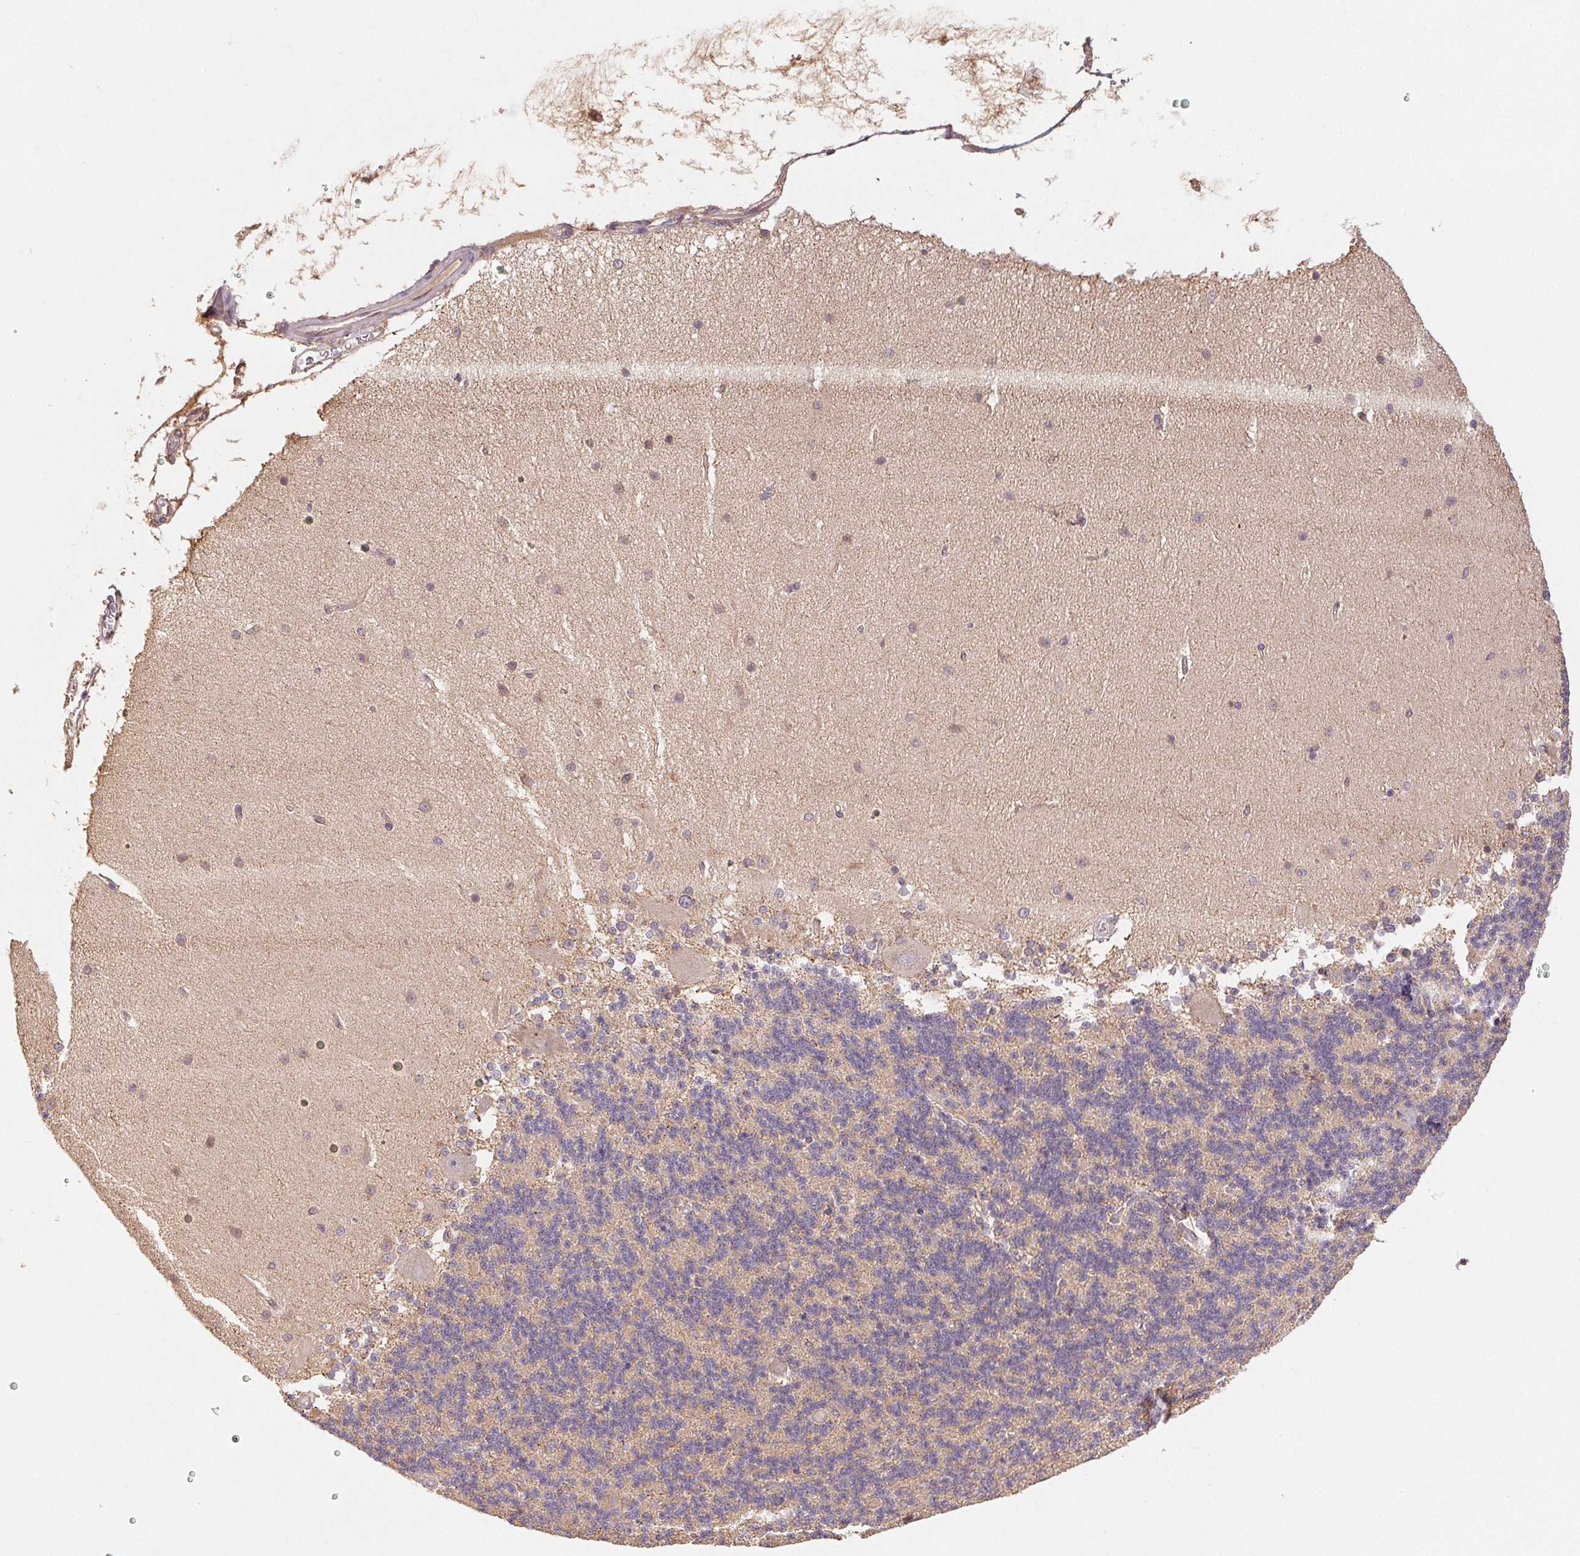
{"staining": {"intensity": "negative", "quantity": "none", "location": "none"}, "tissue": "cerebellum", "cell_type": "Cells in granular layer", "image_type": "normal", "snomed": [{"axis": "morphology", "description": "Normal tissue, NOS"}, {"axis": "topography", "description": "Cerebellum"}], "caption": "Human cerebellum stained for a protein using immunohistochemistry (IHC) demonstrates no positivity in cells in granular layer.", "gene": "RAB11A", "patient": {"sex": "female", "age": 54}}